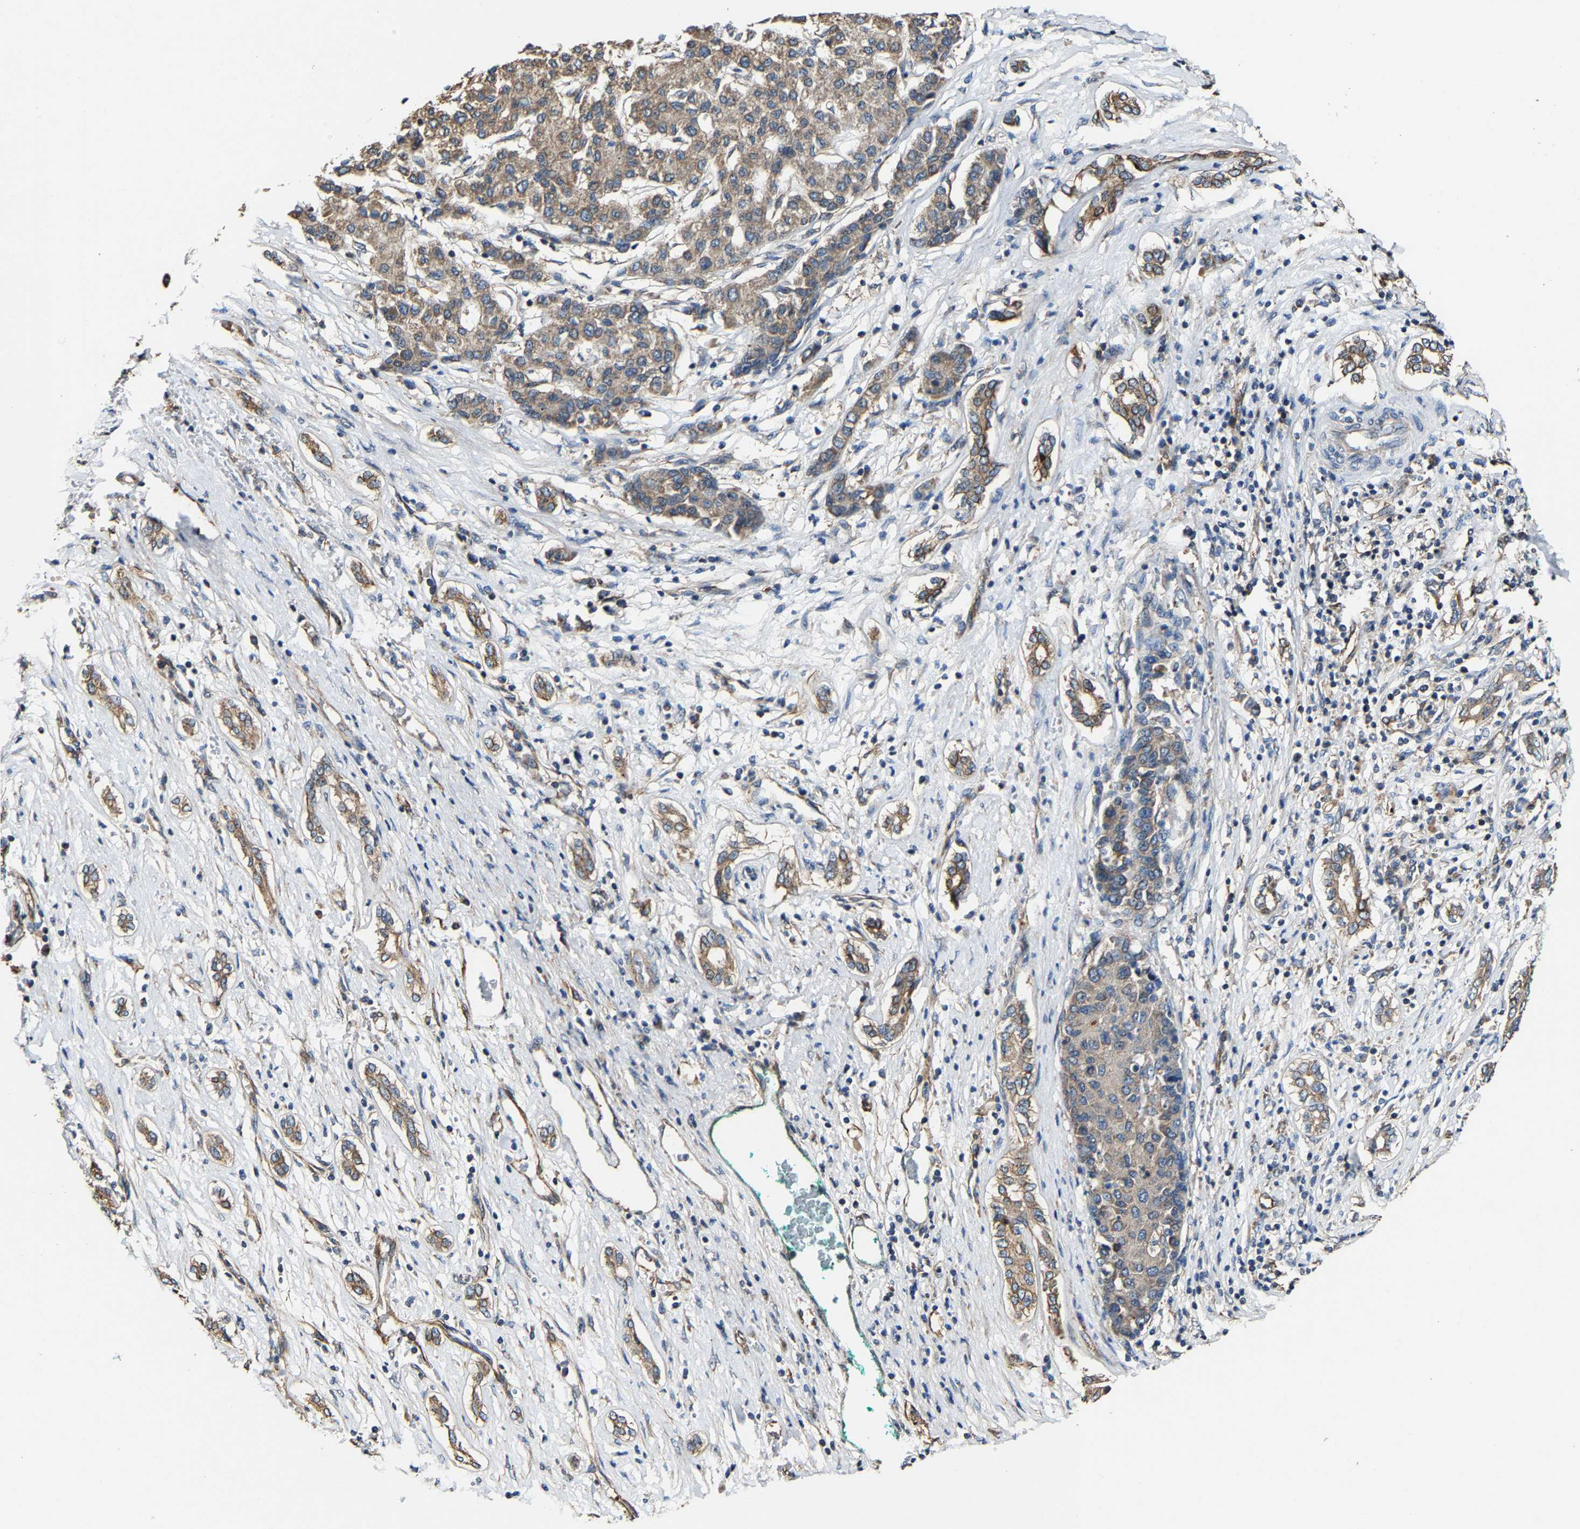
{"staining": {"intensity": "moderate", "quantity": "<25%", "location": "cytoplasmic/membranous"}, "tissue": "liver cancer", "cell_type": "Tumor cells", "image_type": "cancer", "snomed": [{"axis": "morphology", "description": "Carcinoma, Hepatocellular, NOS"}, {"axis": "topography", "description": "Liver"}], "caption": "A histopathology image showing moderate cytoplasmic/membranous expression in about <25% of tumor cells in hepatocellular carcinoma (liver), as visualized by brown immunohistochemical staining.", "gene": "GFRA3", "patient": {"sex": "male", "age": 65}}